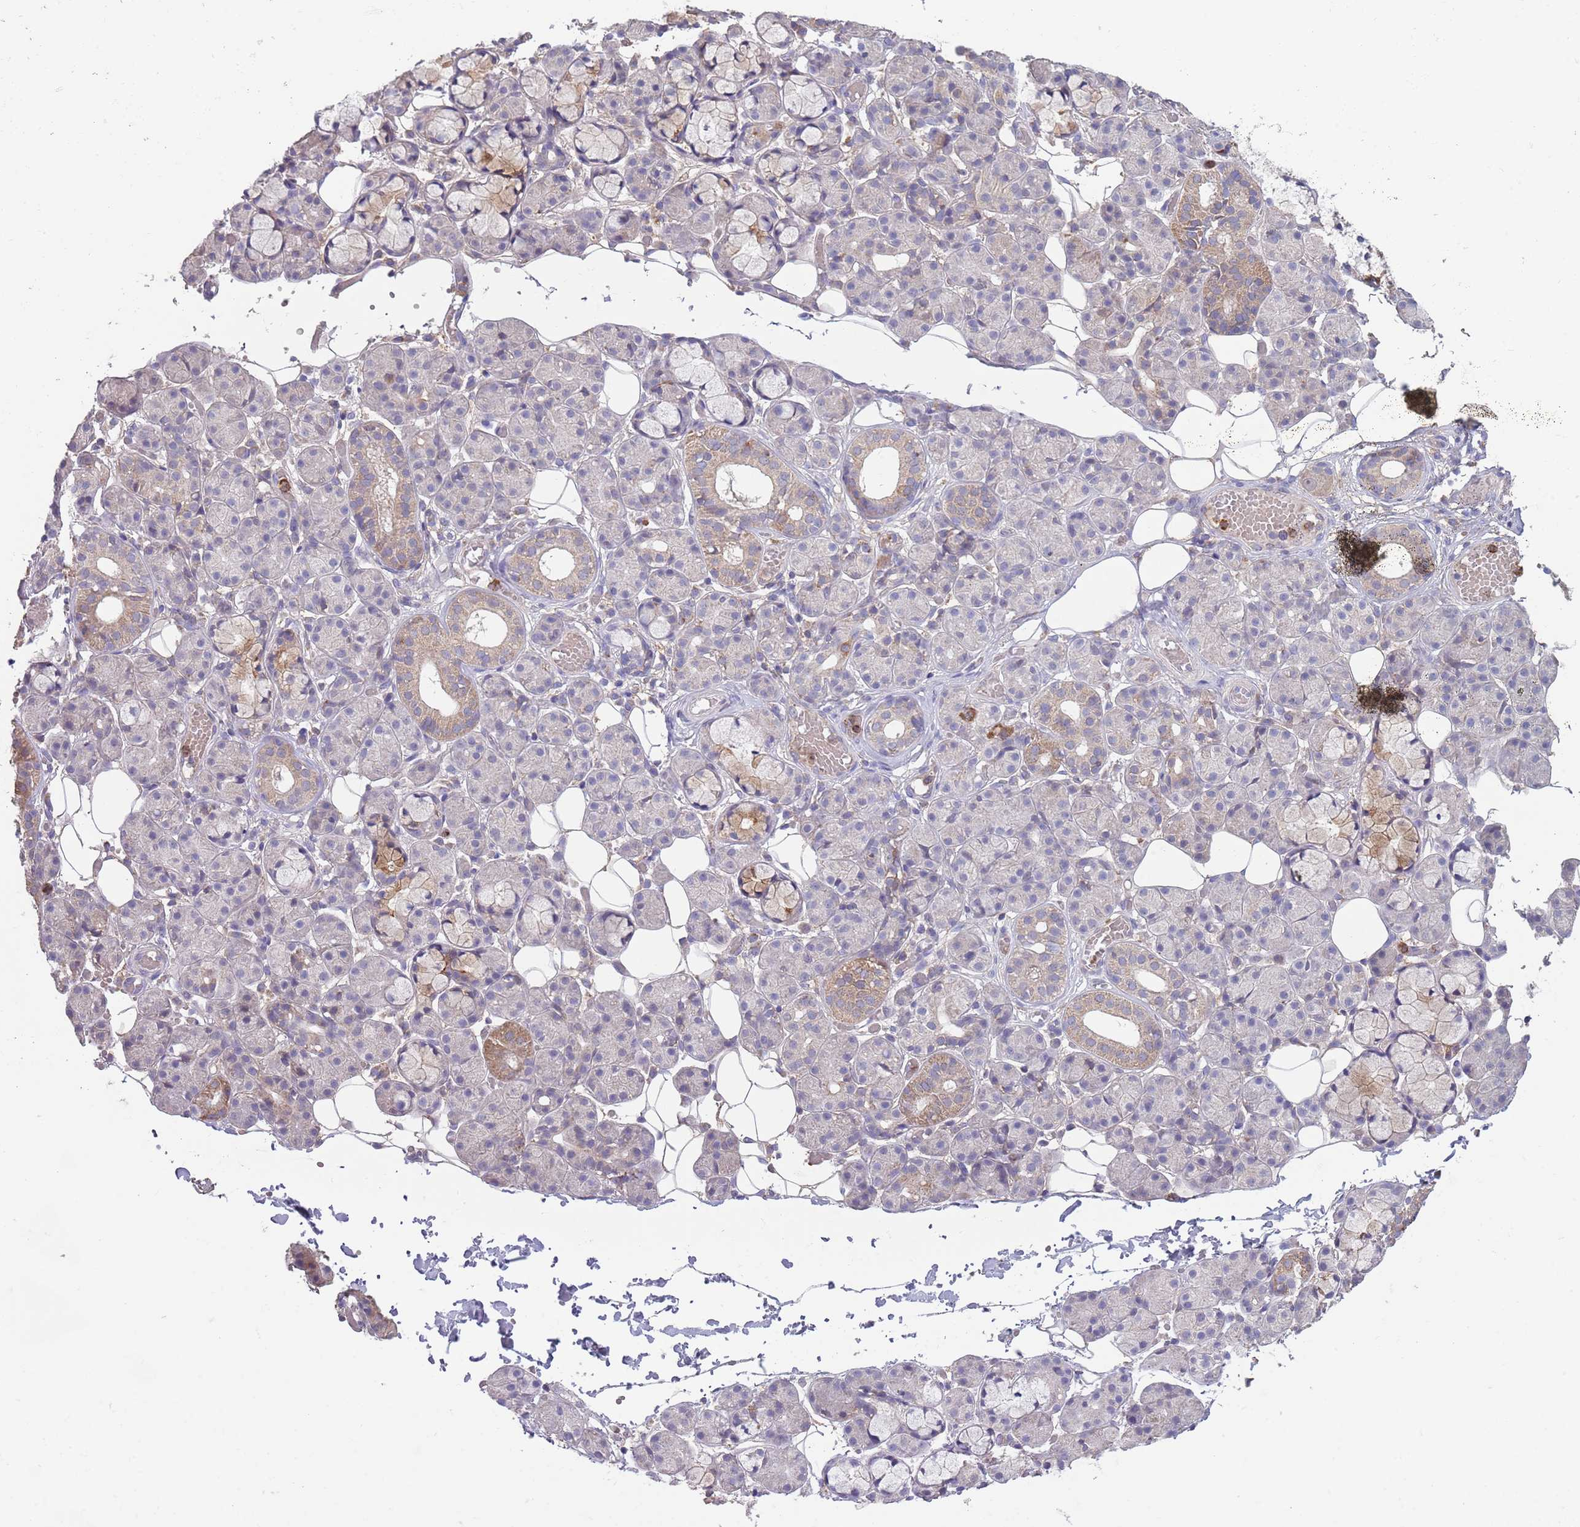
{"staining": {"intensity": "moderate", "quantity": "<25%", "location": "cytoplasmic/membranous"}, "tissue": "salivary gland", "cell_type": "Glandular cells", "image_type": "normal", "snomed": [{"axis": "morphology", "description": "Normal tissue, NOS"}, {"axis": "topography", "description": "Salivary gland"}], "caption": "Moderate cytoplasmic/membranous staining for a protein is seen in about <25% of glandular cells of normal salivary gland using IHC.", "gene": "DDT", "patient": {"sex": "male", "age": 63}}